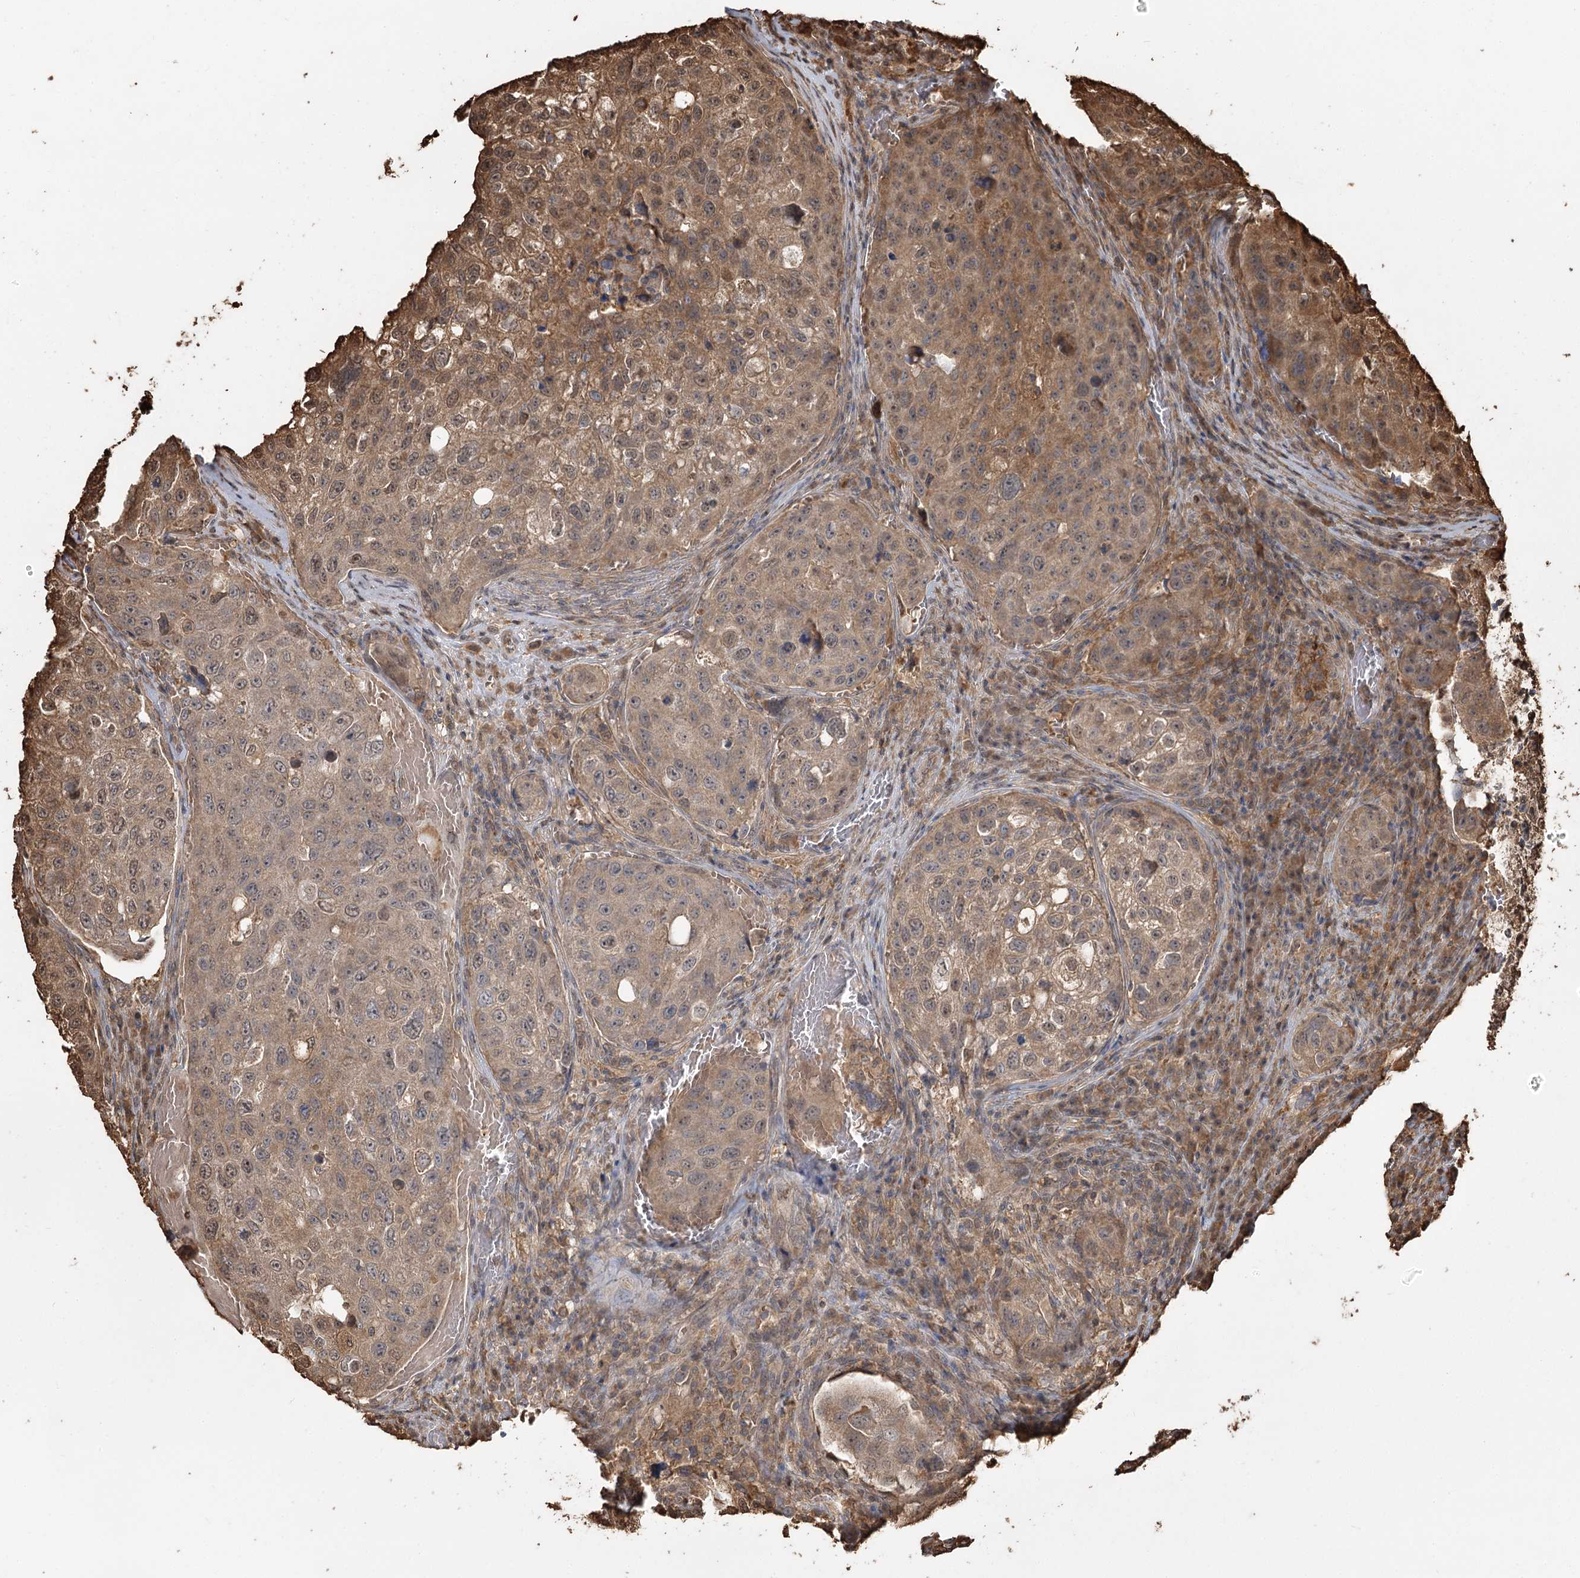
{"staining": {"intensity": "moderate", "quantity": "25%-75%", "location": "cytoplasmic/membranous"}, "tissue": "urothelial cancer", "cell_type": "Tumor cells", "image_type": "cancer", "snomed": [{"axis": "morphology", "description": "Urothelial carcinoma, High grade"}, {"axis": "topography", "description": "Lymph node"}, {"axis": "topography", "description": "Urinary bladder"}], "caption": "Approximately 25%-75% of tumor cells in urothelial cancer demonstrate moderate cytoplasmic/membranous protein positivity as visualized by brown immunohistochemical staining.", "gene": "PLCH1", "patient": {"sex": "male", "age": 51}}